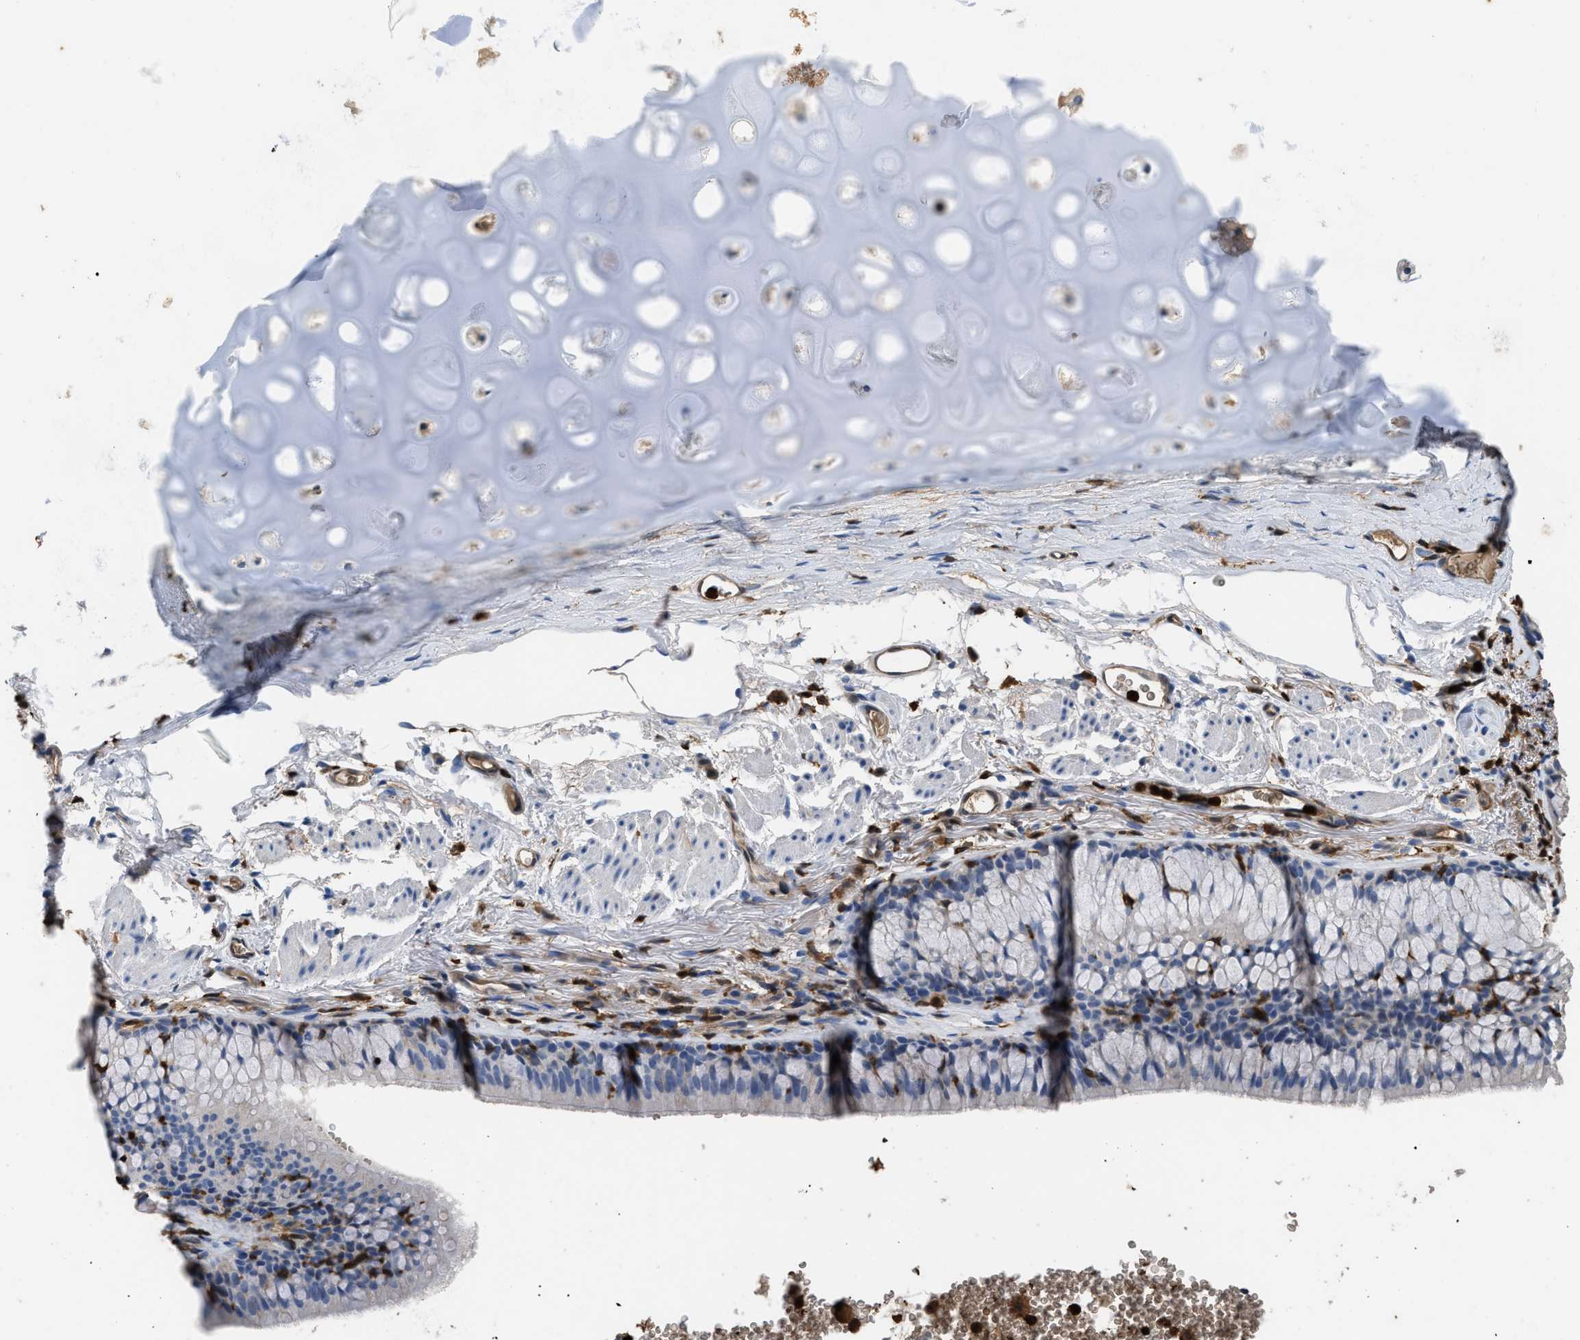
{"staining": {"intensity": "negative", "quantity": "none", "location": "none"}, "tissue": "bronchus", "cell_type": "Respiratory epithelial cells", "image_type": "normal", "snomed": [{"axis": "morphology", "description": "Normal tissue, NOS"}, {"axis": "topography", "description": "Cartilage tissue"}, {"axis": "topography", "description": "Bronchus"}], "caption": "DAB (3,3'-diaminobenzidine) immunohistochemical staining of normal human bronchus displays no significant staining in respiratory epithelial cells. The staining was performed using DAB to visualize the protein expression in brown, while the nuclei were stained in blue with hematoxylin (Magnification: 20x).", "gene": "ARHGDIB", "patient": {"sex": "female", "age": 53}}